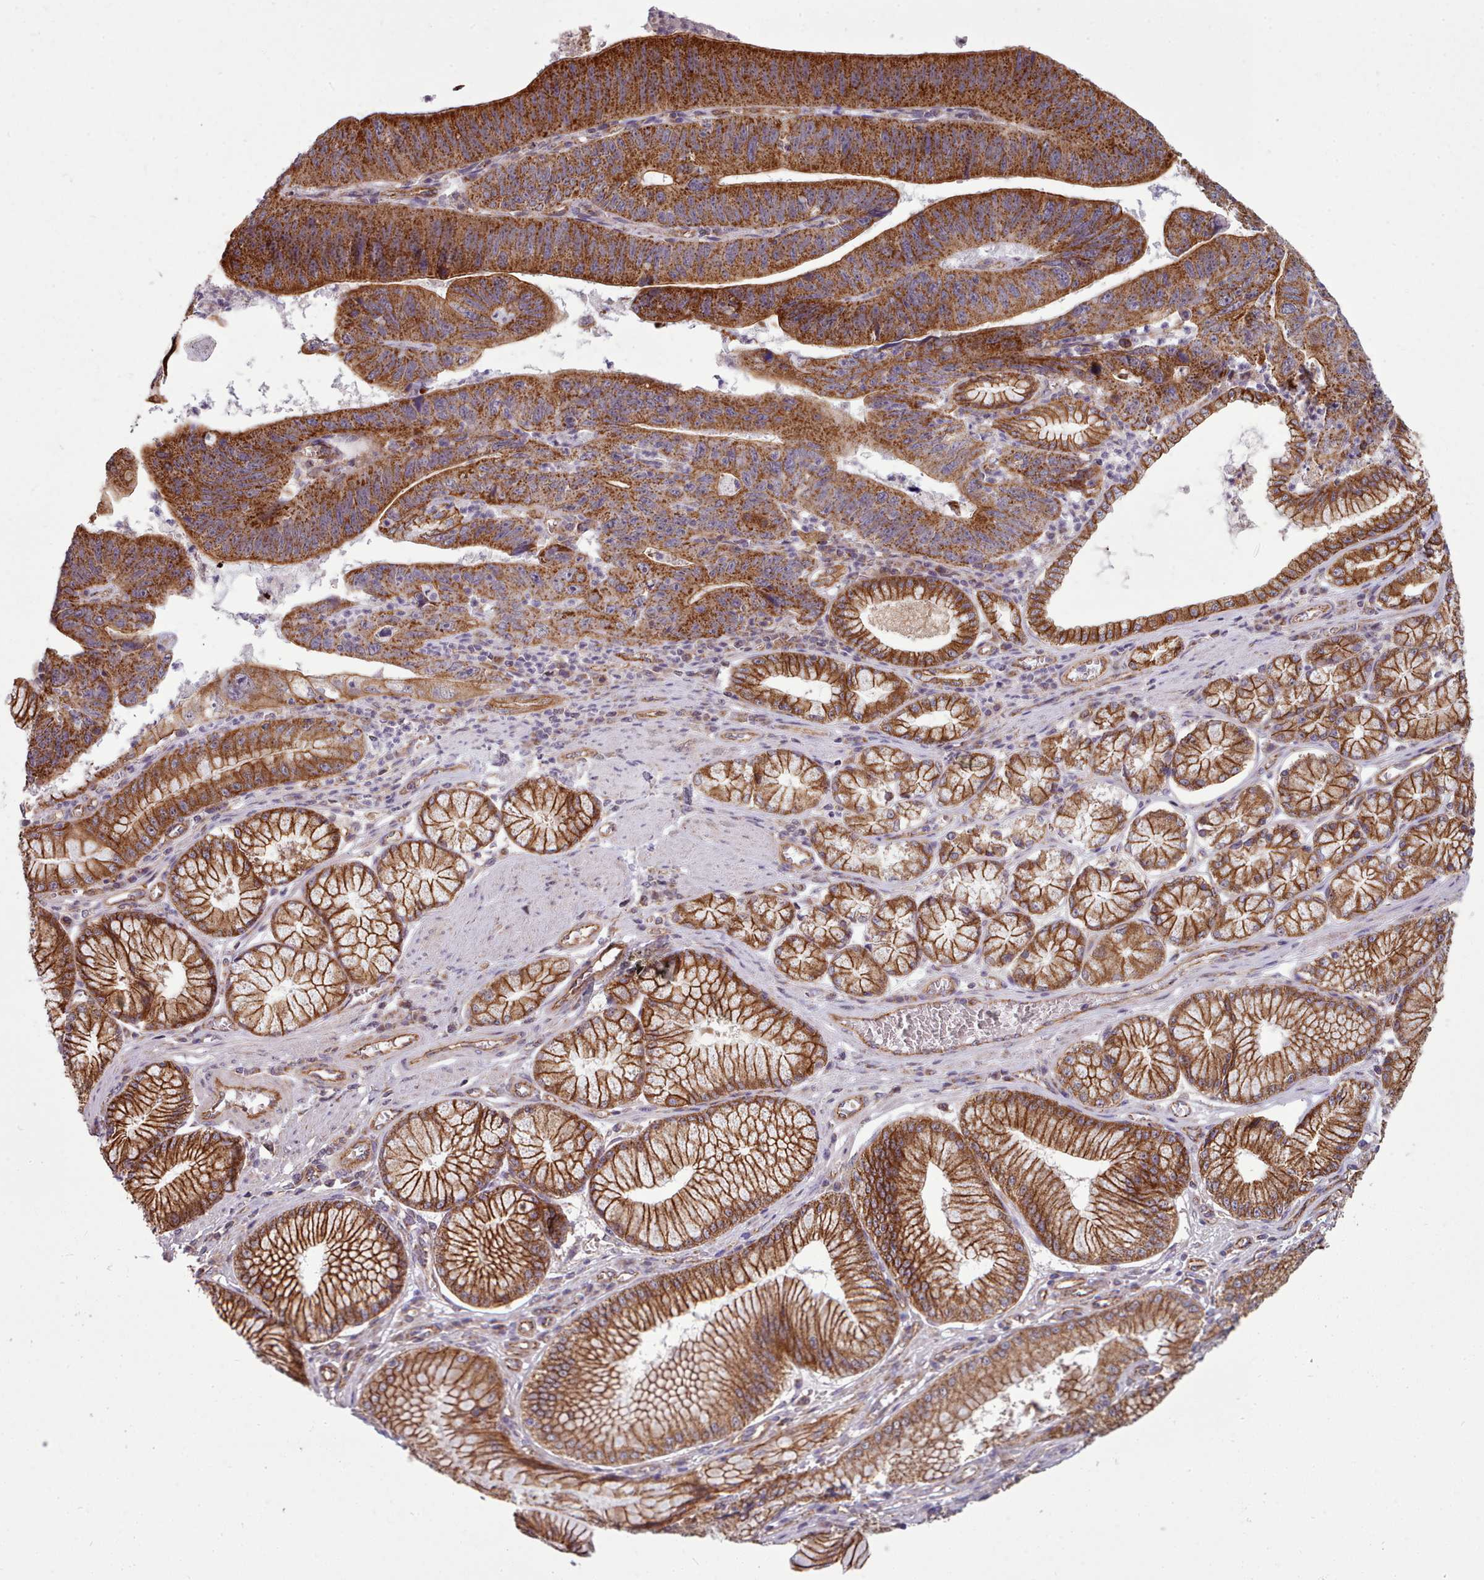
{"staining": {"intensity": "strong", "quantity": ">75%", "location": "cytoplasmic/membranous"}, "tissue": "stomach cancer", "cell_type": "Tumor cells", "image_type": "cancer", "snomed": [{"axis": "morphology", "description": "Adenocarcinoma, NOS"}, {"axis": "topography", "description": "Stomach"}], "caption": "Immunohistochemistry staining of adenocarcinoma (stomach), which demonstrates high levels of strong cytoplasmic/membranous positivity in approximately >75% of tumor cells indicating strong cytoplasmic/membranous protein positivity. The staining was performed using DAB (3,3'-diaminobenzidine) (brown) for protein detection and nuclei were counterstained in hematoxylin (blue).", "gene": "MRPL46", "patient": {"sex": "male", "age": 59}}